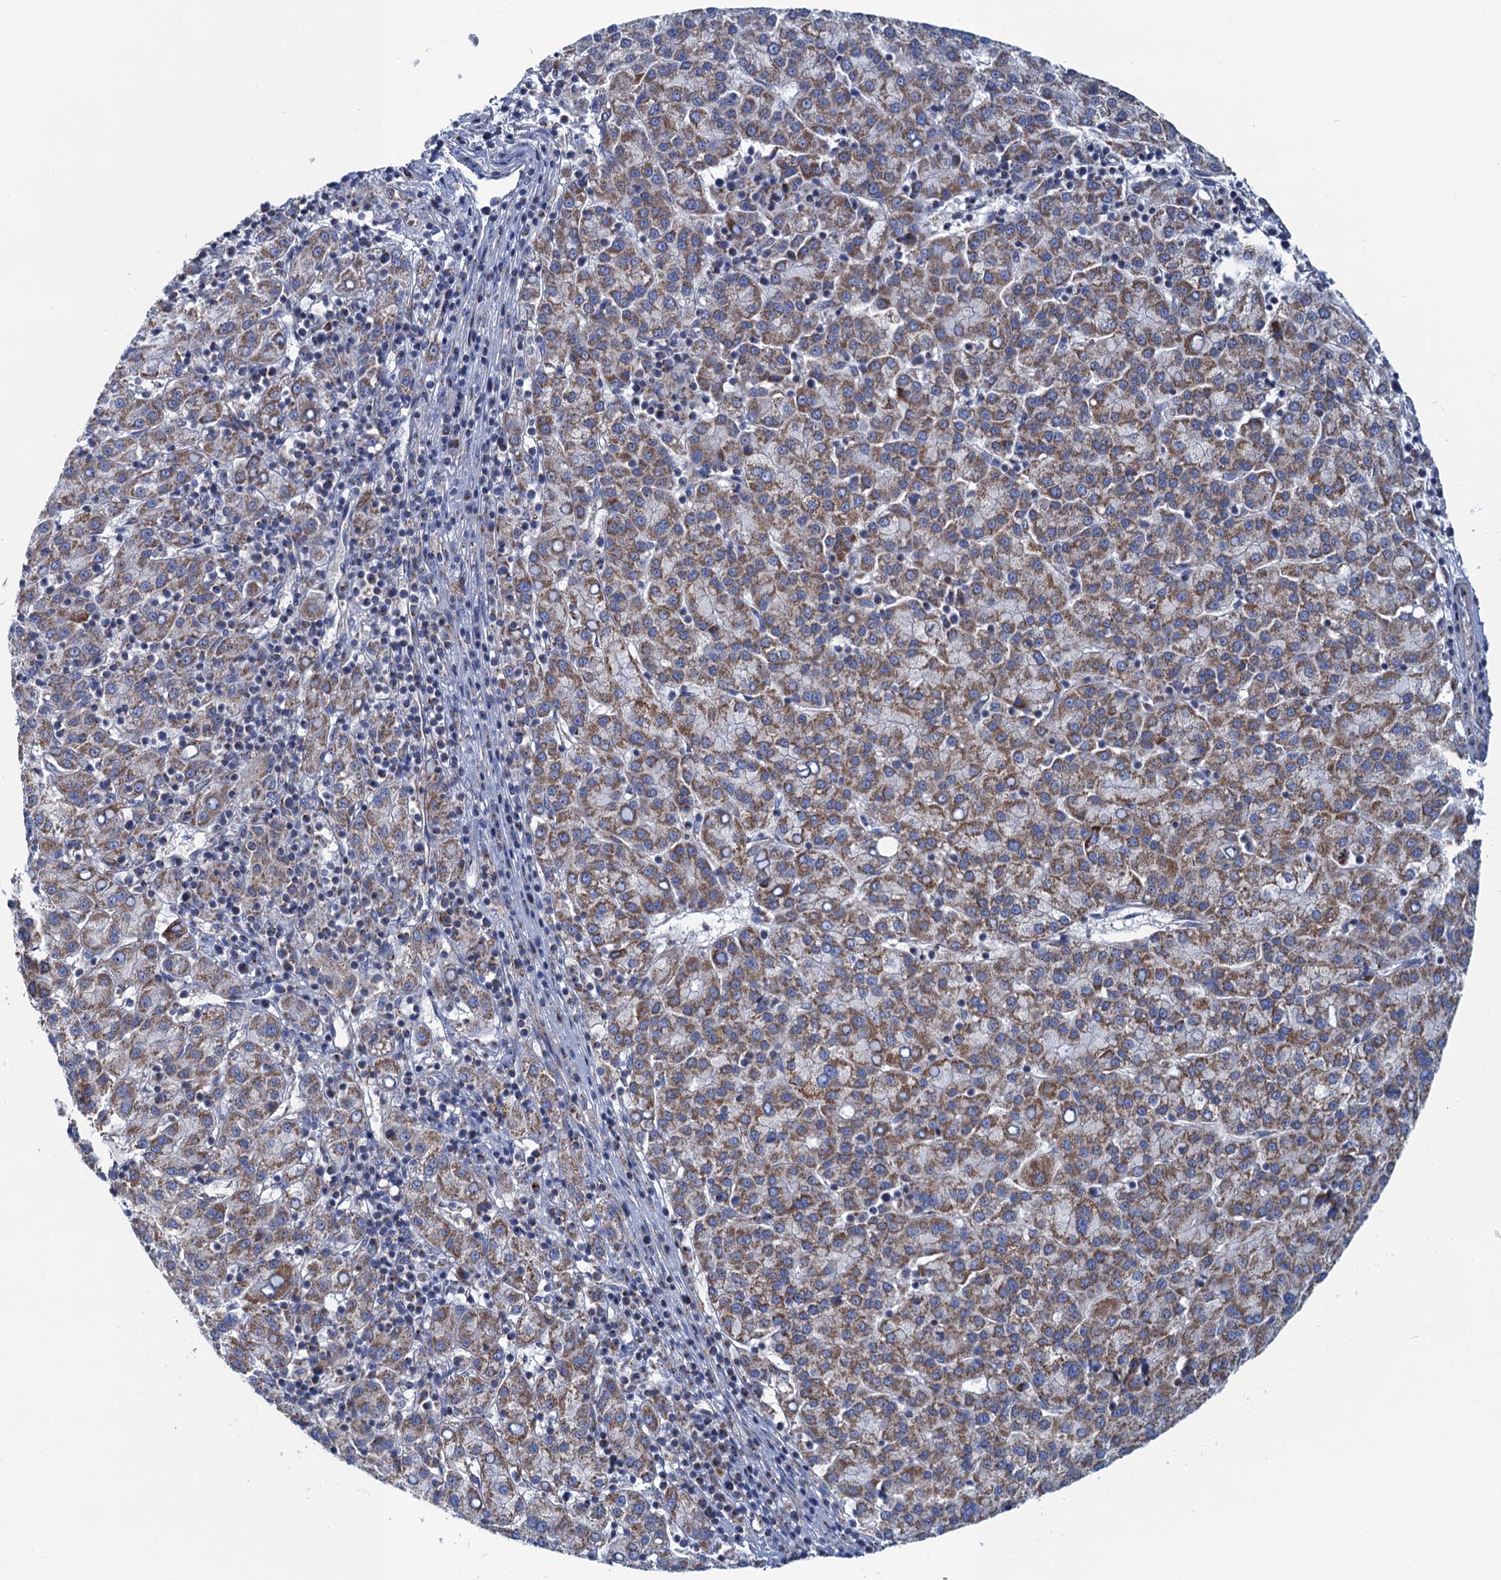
{"staining": {"intensity": "moderate", "quantity": ">75%", "location": "cytoplasmic/membranous"}, "tissue": "liver cancer", "cell_type": "Tumor cells", "image_type": "cancer", "snomed": [{"axis": "morphology", "description": "Carcinoma, Hepatocellular, NOS"}, {"axis": "topography", "description": "Liver"}], "caption": "Liver hepatocellular carcinoma stained for a protein (brown) demonstrates moderate cytoplasmic/membranous positive staining in approximately >75% of tumor cells.", "gene": "GTPBP3", "patient": {"sex": "female", "age": 58}}